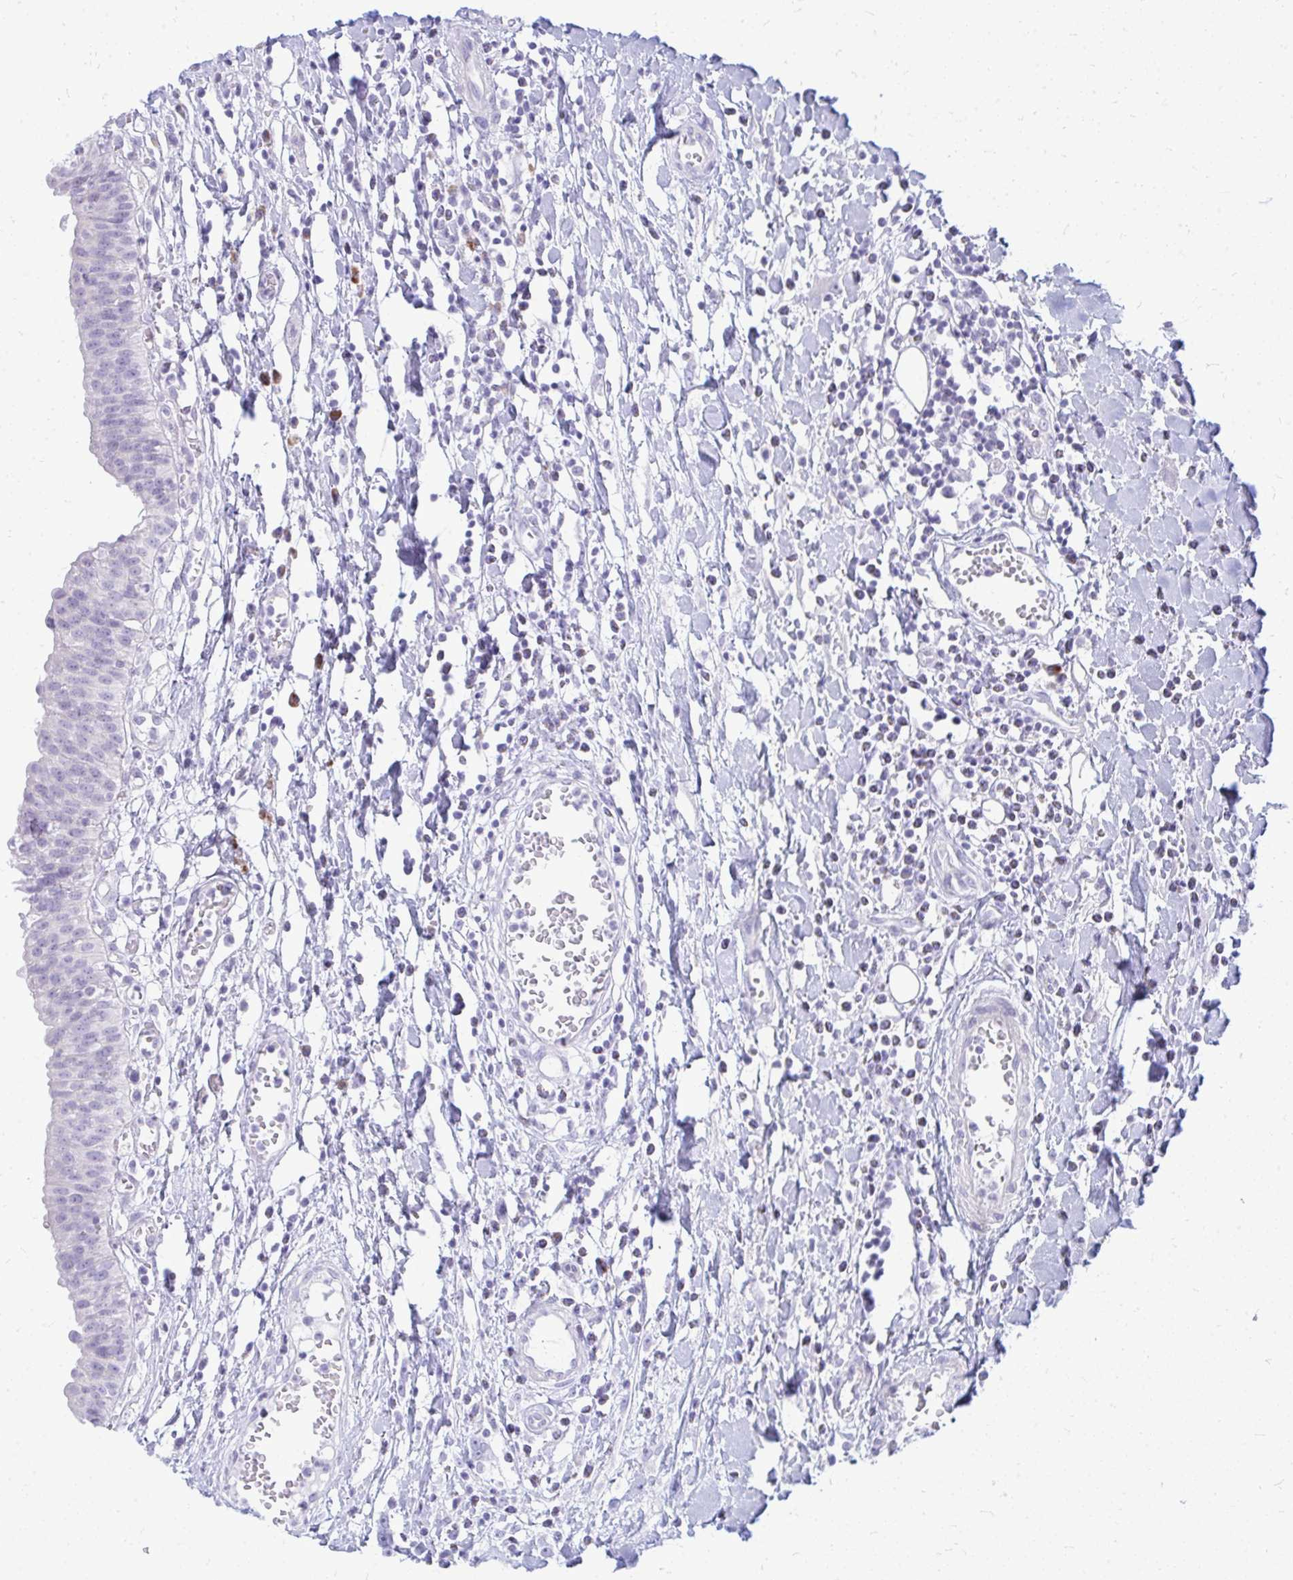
{"staining": {"intensity": "weak", "quantity": "<25%", "location": "cytoplasmic/membranous"}, "tissue": "urinary bladder", "cell_type": "Urothelial cells", "image_type": "normal", "snomed": [{"axis": "morphology", "description": "Normal tissue, NOS"}, {"axis": "topography", "description": "Urinary bladder"}], "caption": "DAB (3,3'-diaminobenzidine) immunohistochemical staining of benign human urinary bladder demonstrates no significant positivity in urothelial cells.", "gene": "TSPEAR", "patient": {"sex": "male", "age": 64}}